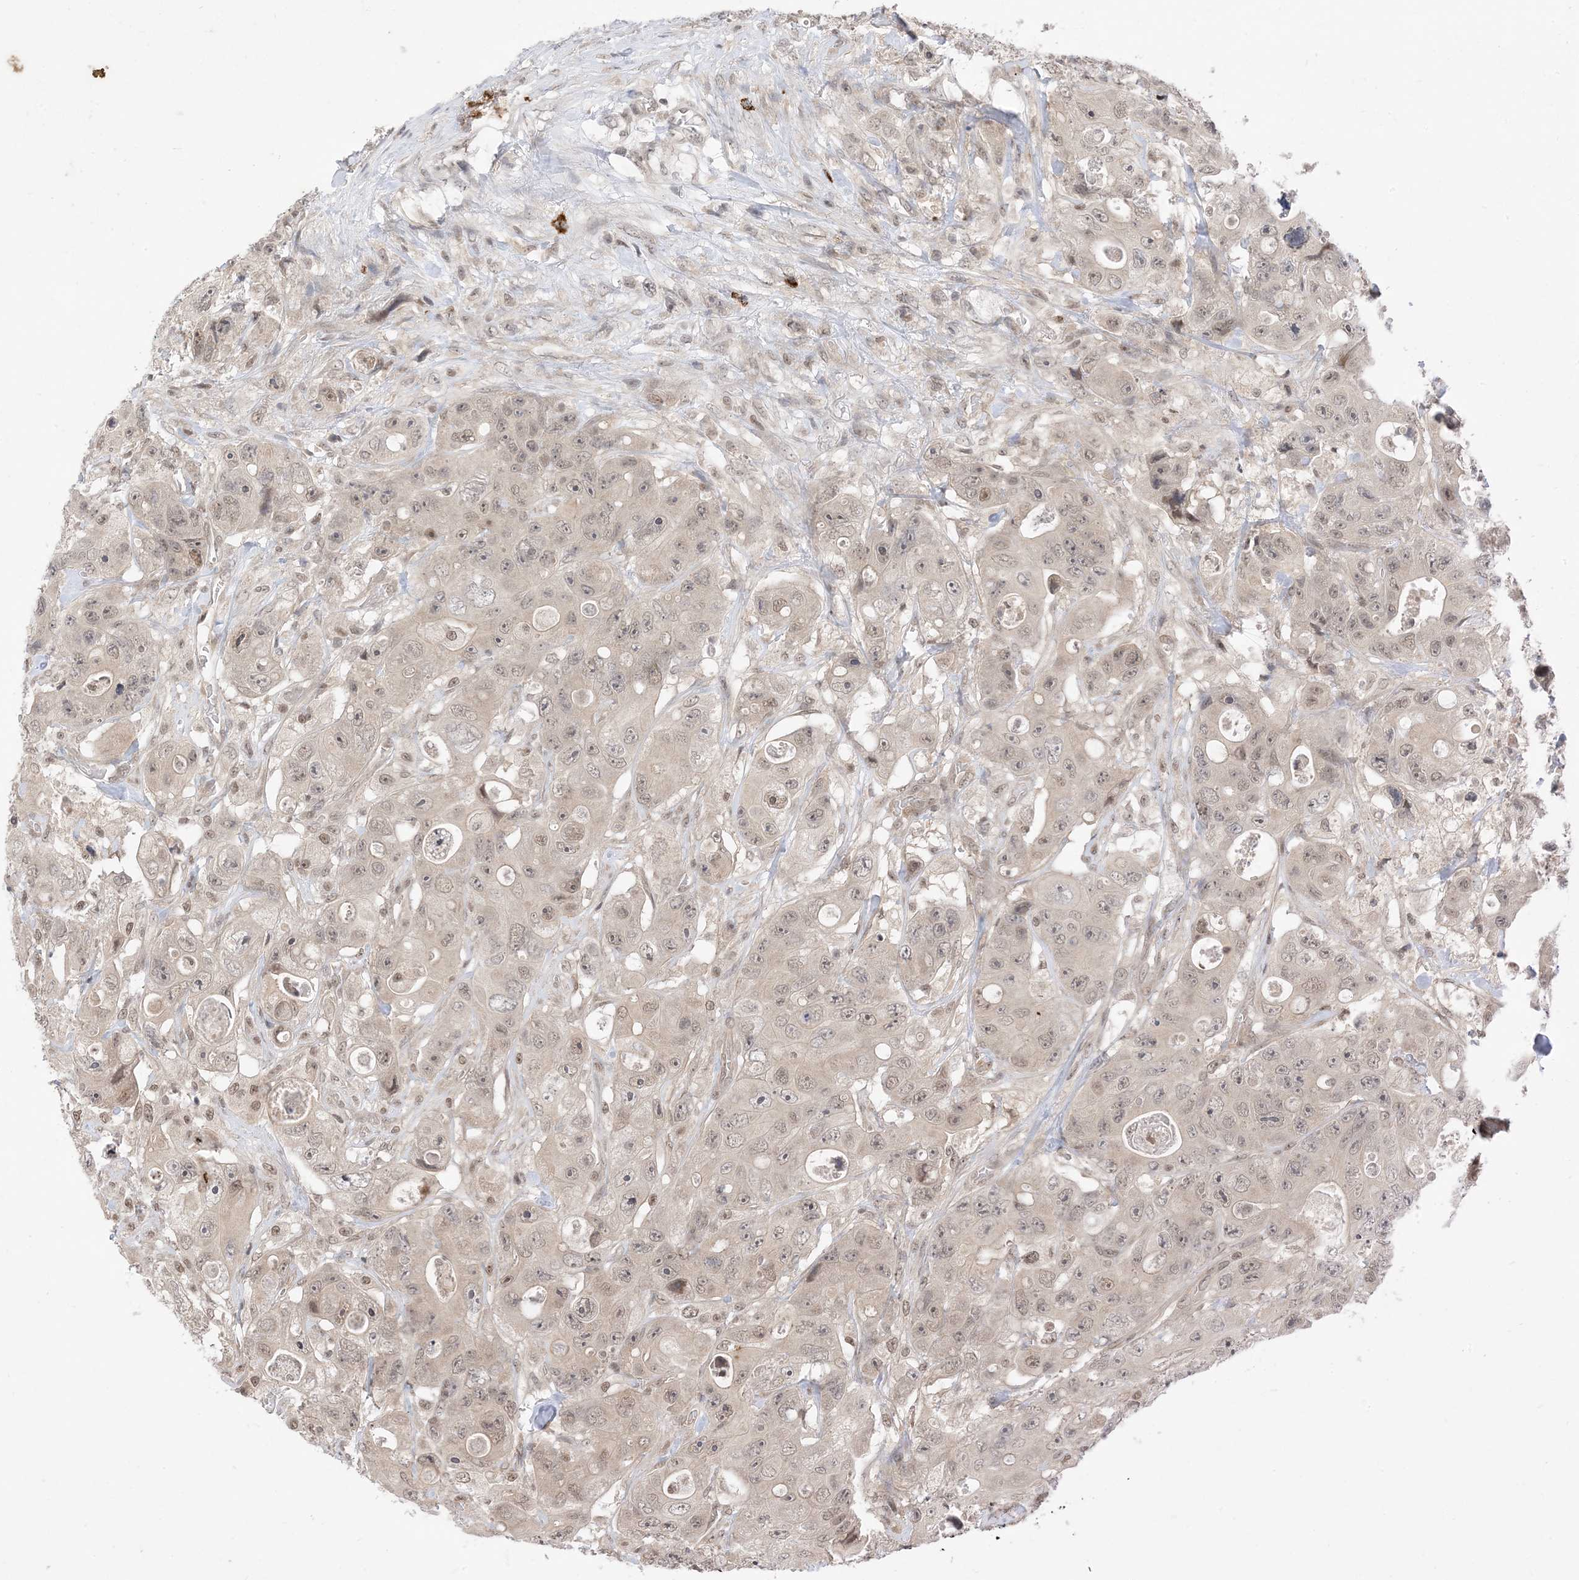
{"staining": {"intensity": "weak", "quantity": "25%-75%", "location": "nuclear"}, "tissue": "colorectal cancer", "cell_type": "Tumor cells", "image_type": "cancer", "snomed": [{"axis": "morphology", "description": "Adenocarcinoma, NOS"}, {"axis": "topography", "description": "Colon"}], "caption": "Immunohistochemistry (IHC) image of neoplastic tissue: human colorectal cancer stained using immunohistochemistry (IHC) demonstrates low levels of weak protein expression localized specifically in the nuclear of tumor cells, appearing as a nuclear brown color.", "gene": "RANBP9", "patient": {"sex": "female", "age": 46}}